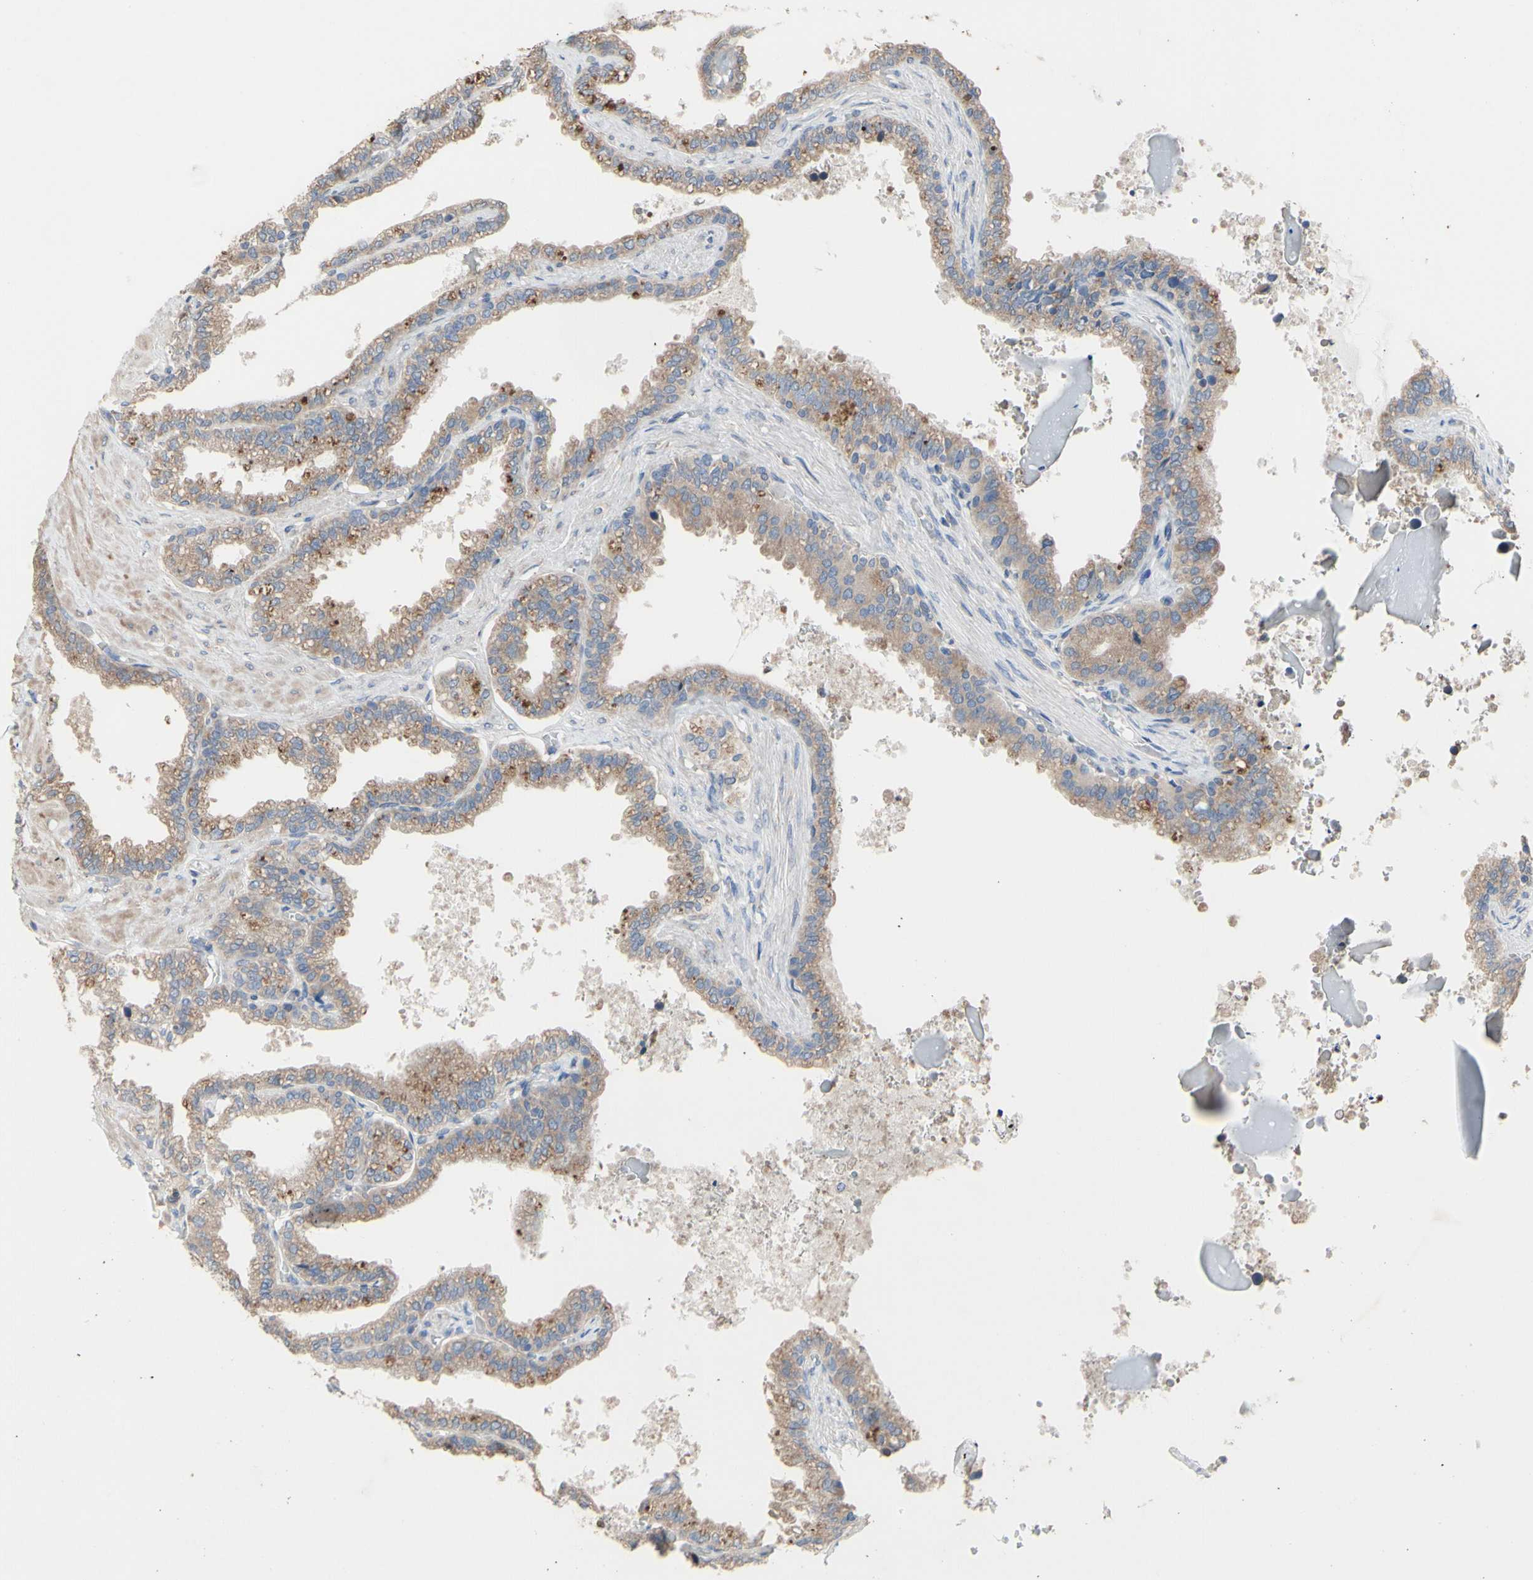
{"staining": {"intensity": "moderate", "quantity": ">75%", "location": "cytoplasmic/membranous"}, "tissue": "seminal vesicle", "cell_type": "Glandular cells", "image_type": "normal", "snomed": [{"axis": "morphology", "description": "Normal tissue, NOS"}, {"axis": "topography", "description": "Seminal veicle"}], "caption": "An immunohistochemistry (IHC) micrograph of normal tissue is shown. Protein staining in brown shows moderate cytoplasmic/membranous positivity in seminal vesicle within glandular cells.", "gene": "TTC14", "patient": {"sex": "male", "age": 46}}